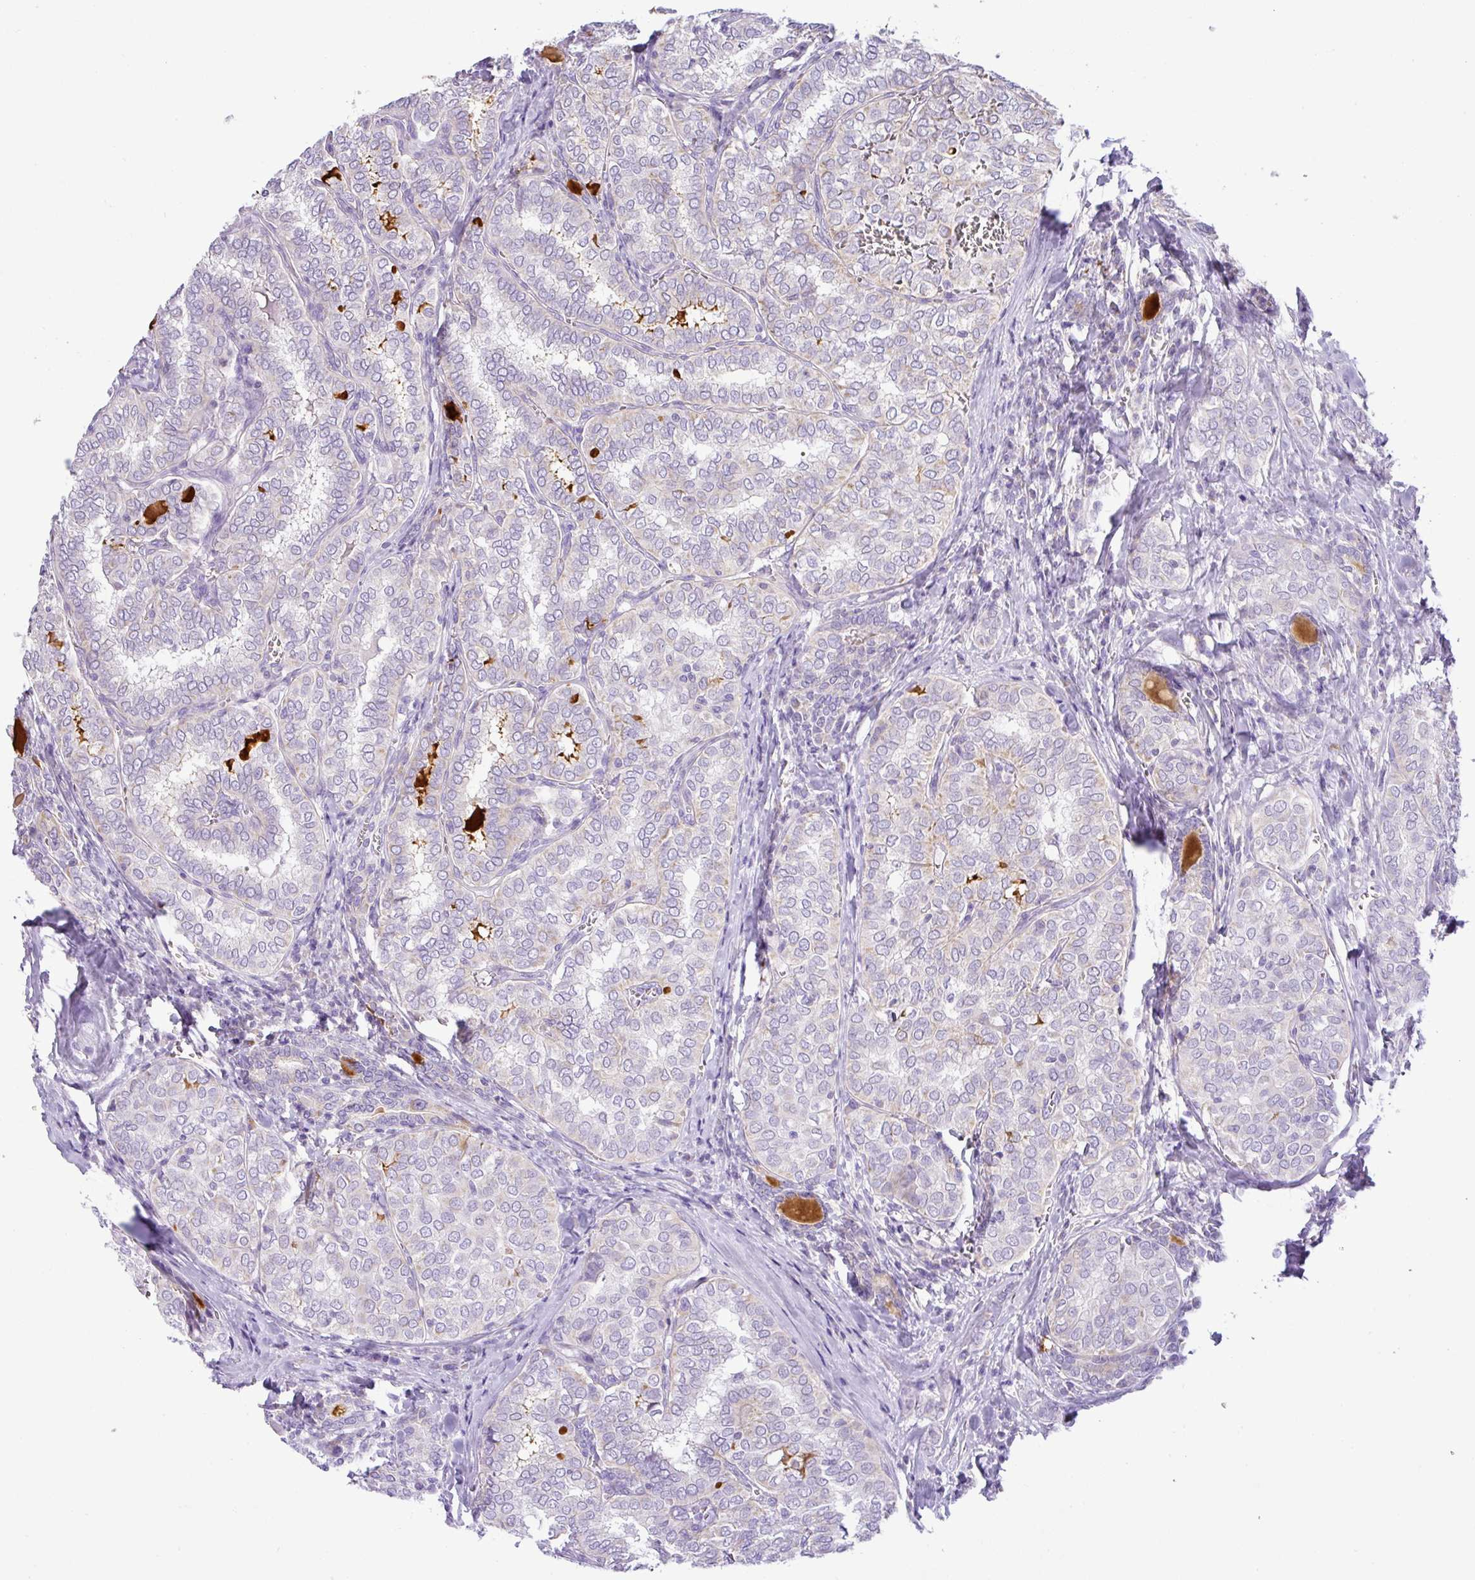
{"staining": {"intensity": "negative", "quantity": "none", "location": "none"}, "tissue": "thyroid cancer", "cell_type": "Tumor cells", "image_type": "cancer", "snomed": [{"axis": "morphology", "description": "Papillary adenocarcinoma, NOS"}, {"axis": "topography", "description": "Thyroid gland"}], "caption": "This is an immunohistochemistry micrograph of human thyroid cancer. There is no expression in tumor cells.", "gene": "HMCN2", "patient": {"sex": "female", "age": 30}}